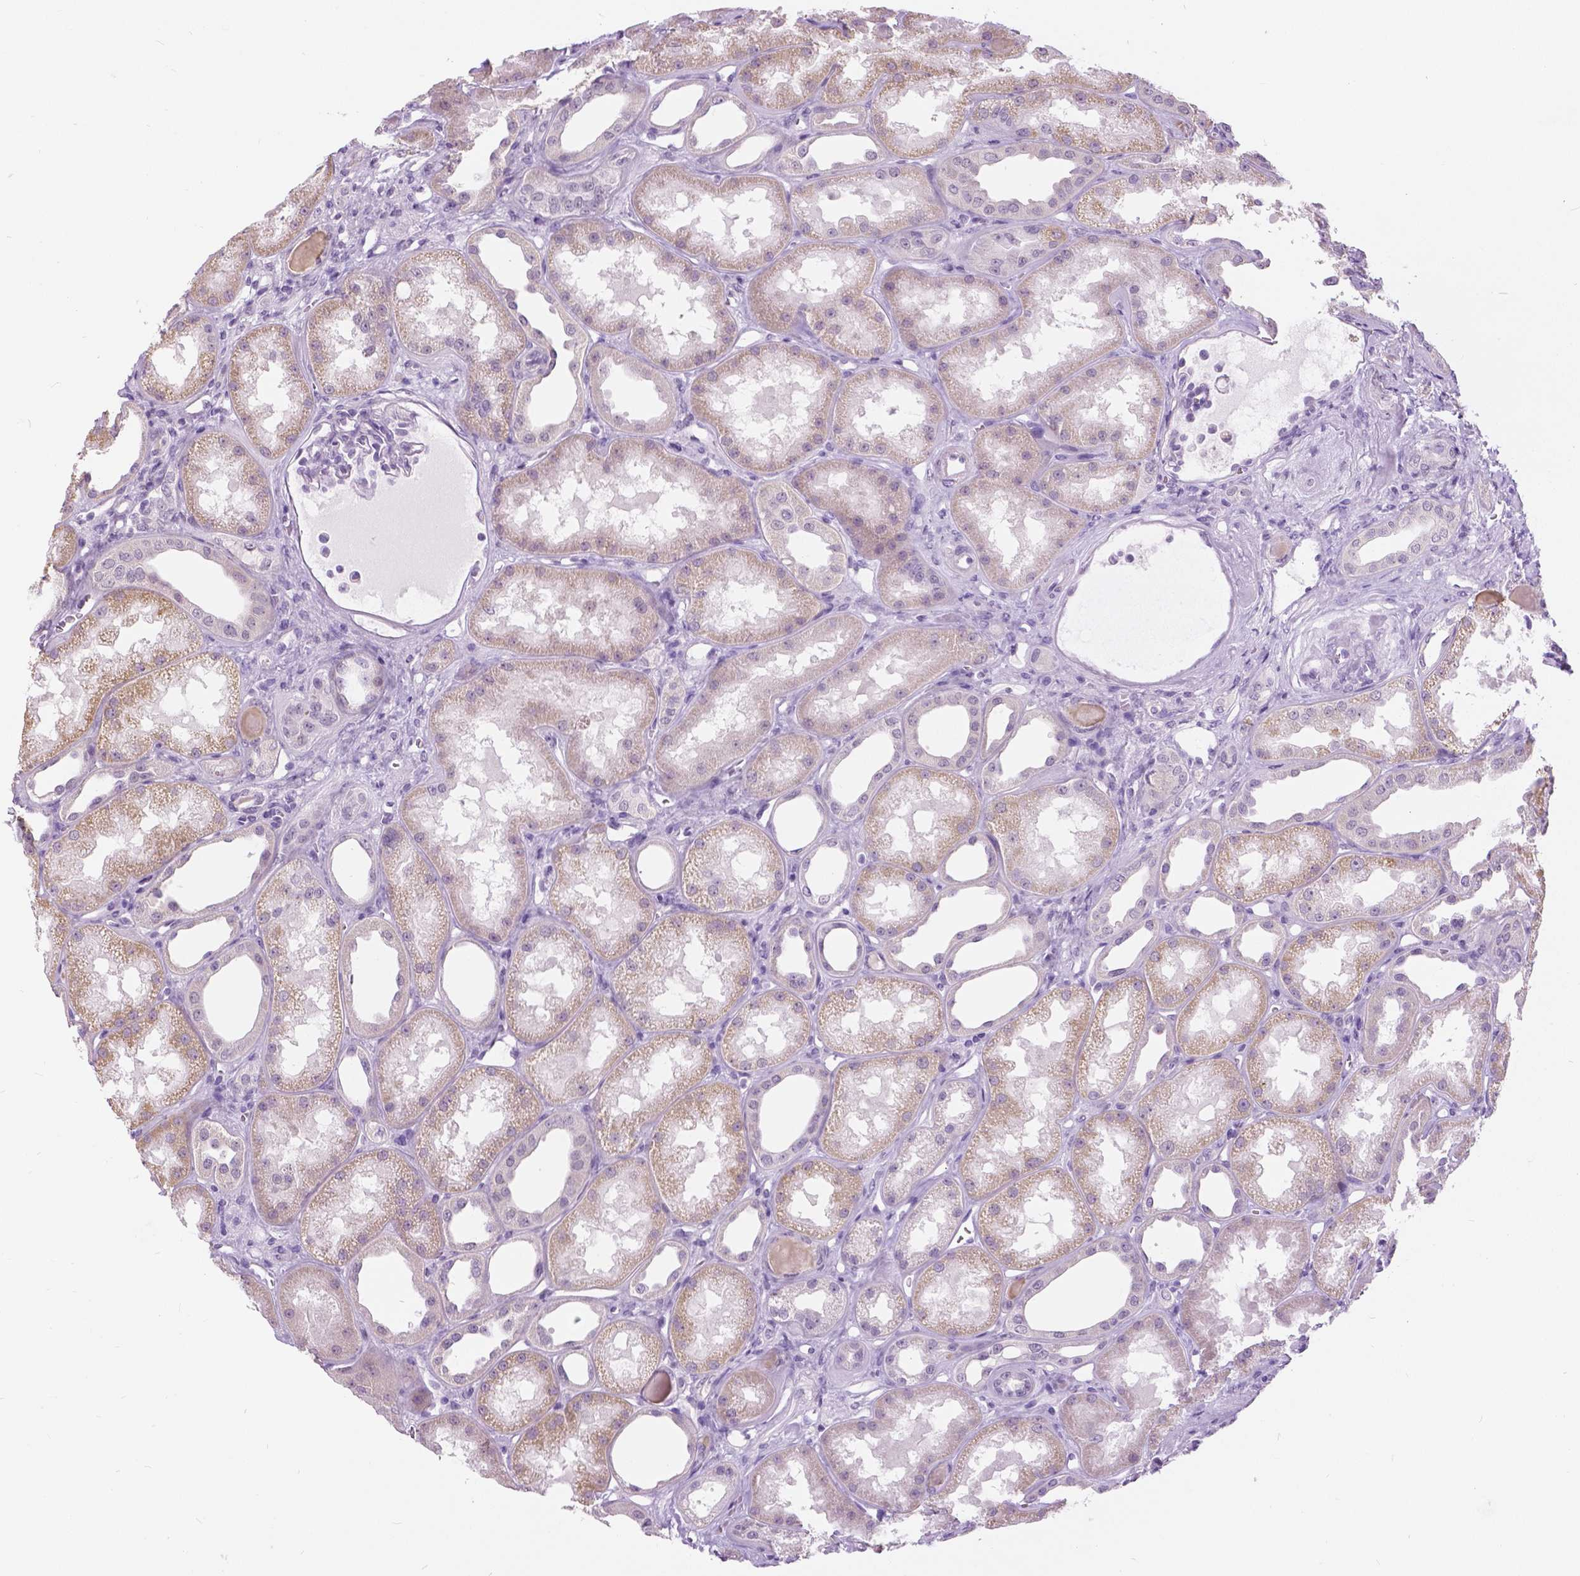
{"staining": {"intensity": "negative", "quantity": "none", "location": "none"}, "tissue": "kidney", "cell_type": "Cells in glomeruli", "image_type": "normal", "snomed": [{"axis": "morphology", "description": "Normal tissue, NOS"}, {"axis": "topography", "description": "Kidney"}], "caption": "Immunohistochemistry image of unremarkable kidney: kidney stained with DAB demonstrates no significant protein positivity in cells in glomeruli.", "gene": "MYOM1", "patient": {"sex": "male", "age": 61}}